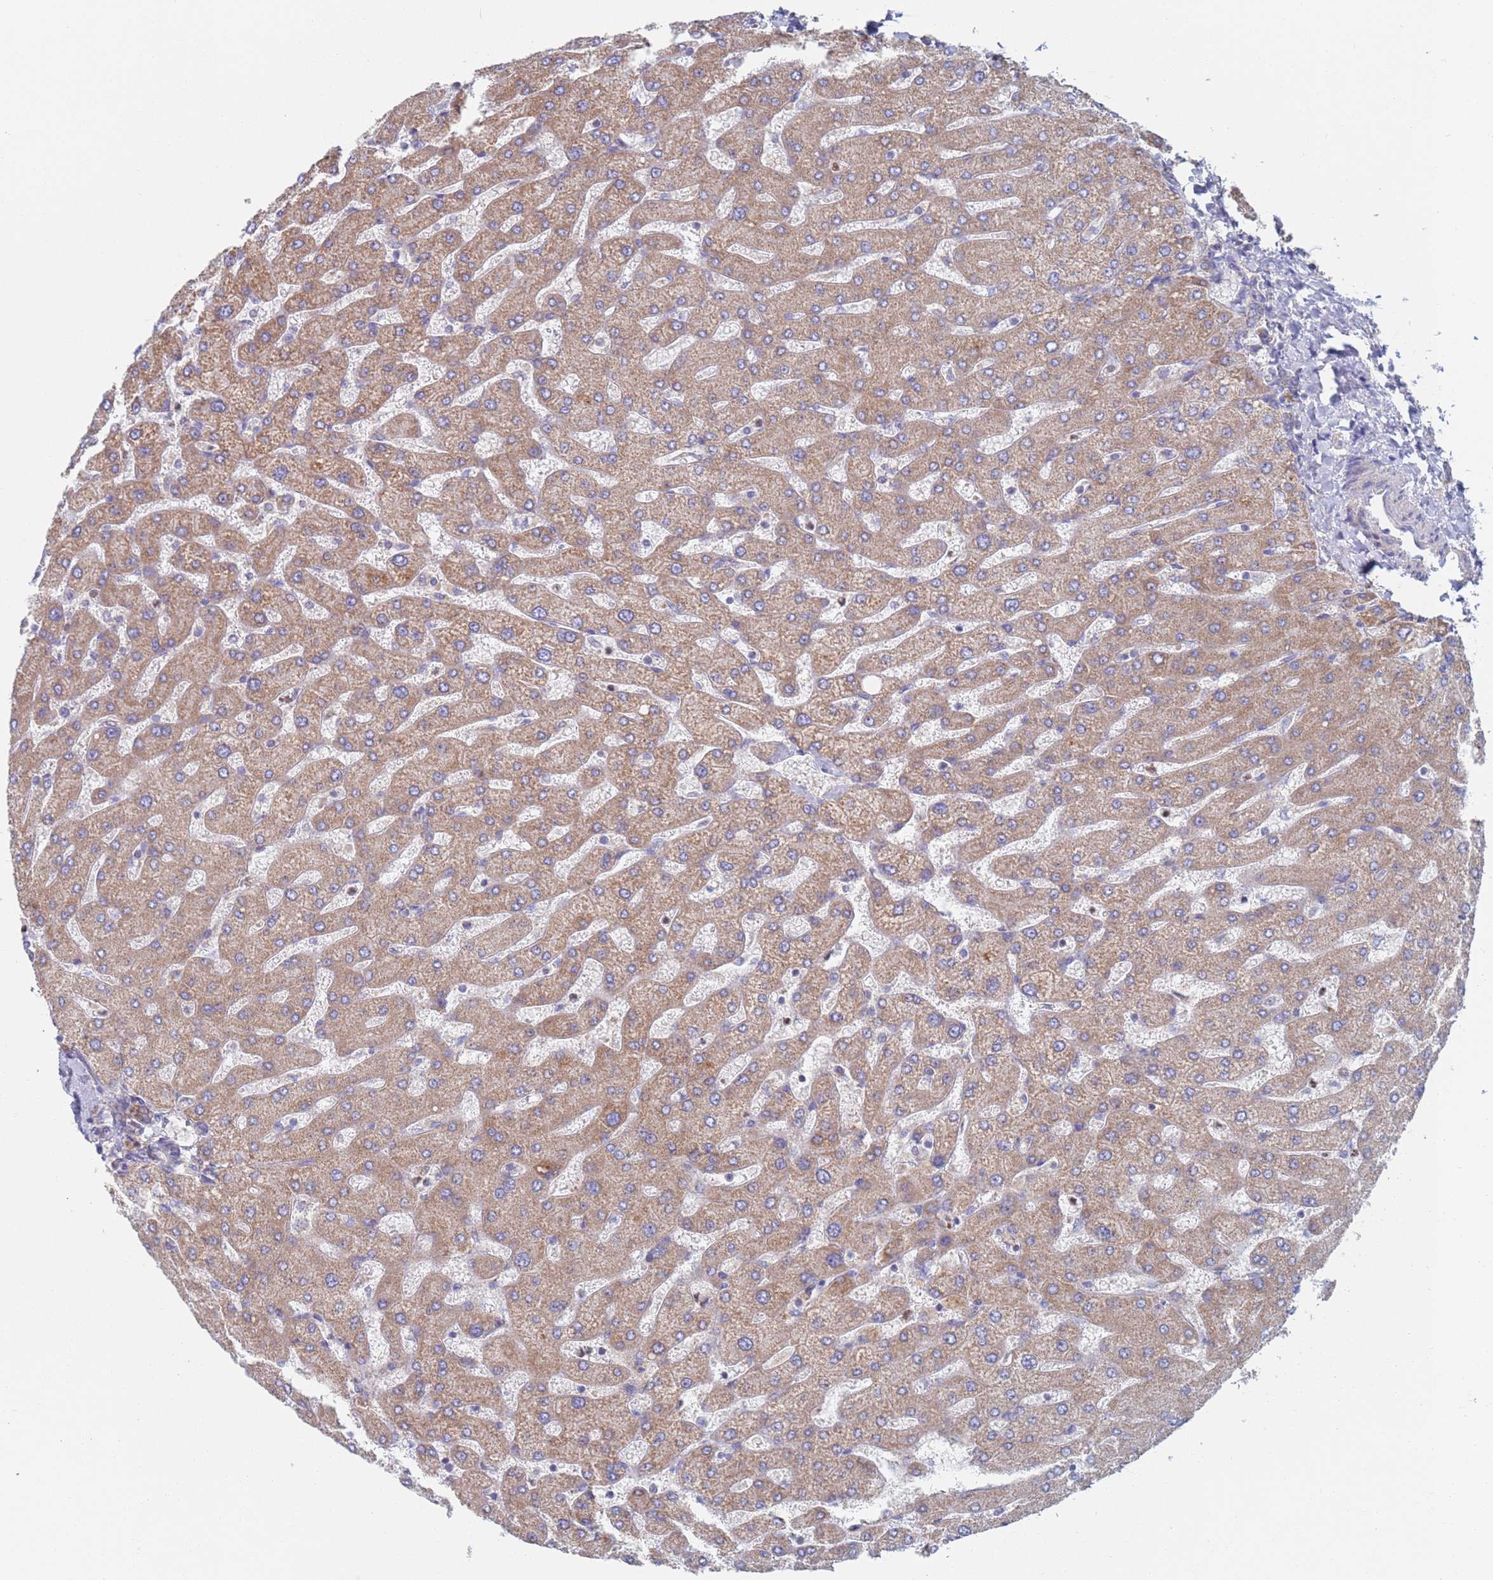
{"staining": {"intensity": "weak", "quantity": ">75%", "location": "cytoplasmic/membranous"}, "tissue": "liver", "cell_type": "Cholangiocytes", "image_type": "normal", "snomed": [{"axis": "morphology", "description": "Normal tissue, NOS"}, {"axis": "topography", "description": "Liver"}], "caption": "Immunohistochemistry micrograph of unremarkable liver: liver stained using IHC exhibits low levels of weak protein expression localized specifically in the cytoplasmic/membranous of cholangiocytes, appearing as a cytoplasmic/membranous brown color.", "gene": "CHCHD6", "patient": {"sex": "male", "age": 55}}